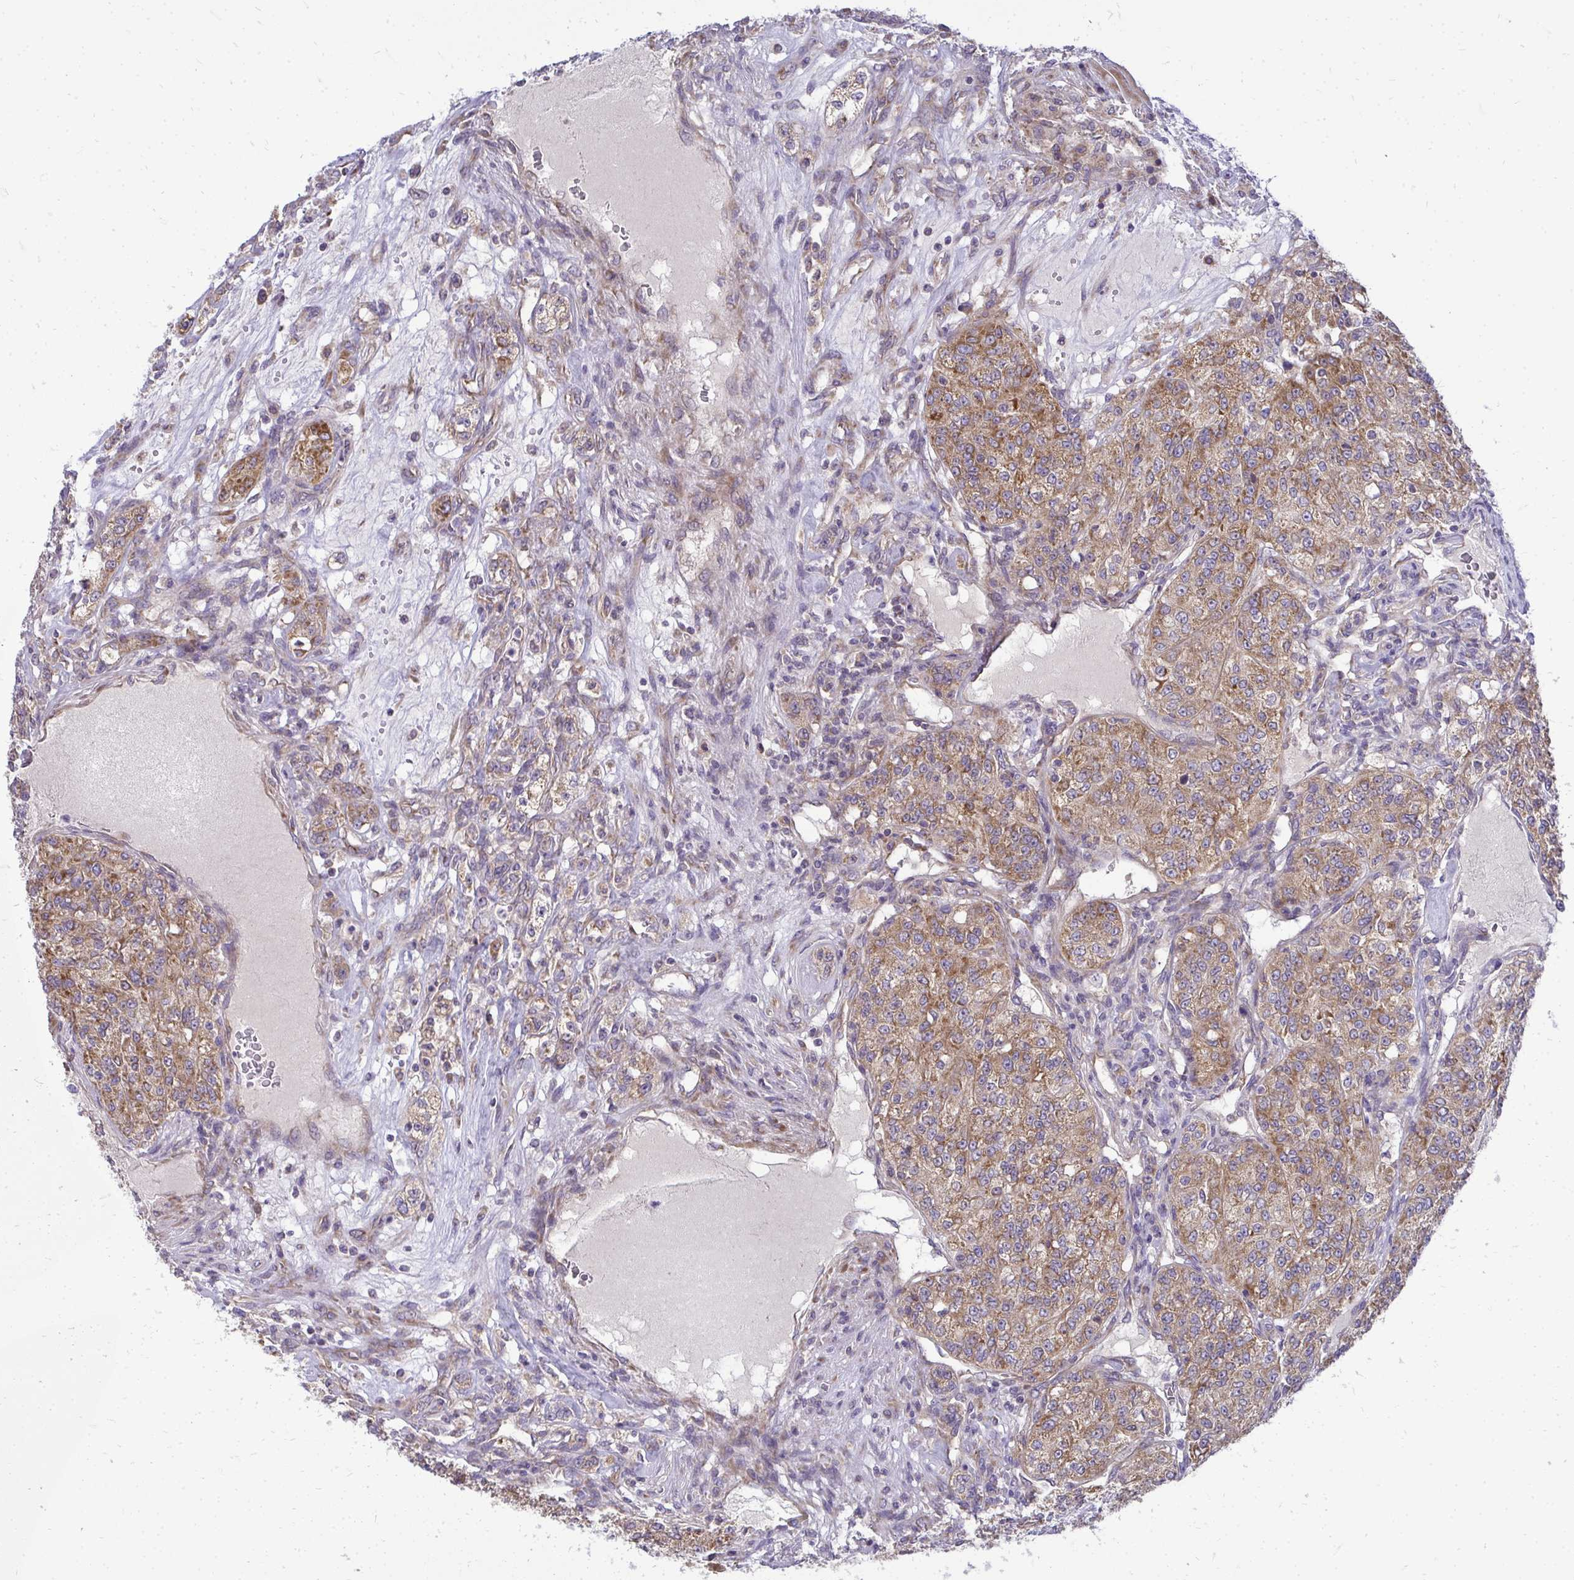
{"staining": {"intensity": "moderate", "quantity": ">75%", "location": "cytoplasmic/membranous"}, "tissue": "renal cancer", "cell_type": "Tumor cells", "image_type": "cancer", "snomed": [{"axis": "morphology", "description": "Adenocarcinoma, NOS"}, {"axis": "topography", "description": "Kidney"}], "caption": "Adenocarcinoma (renal) stained for a protein (brown) shows moderate cytoplasmic/membranous positive positivity in about >75% of tumor cells.", "gene": "RPLP2", "patient": {"sex": "female", "age": 63}}